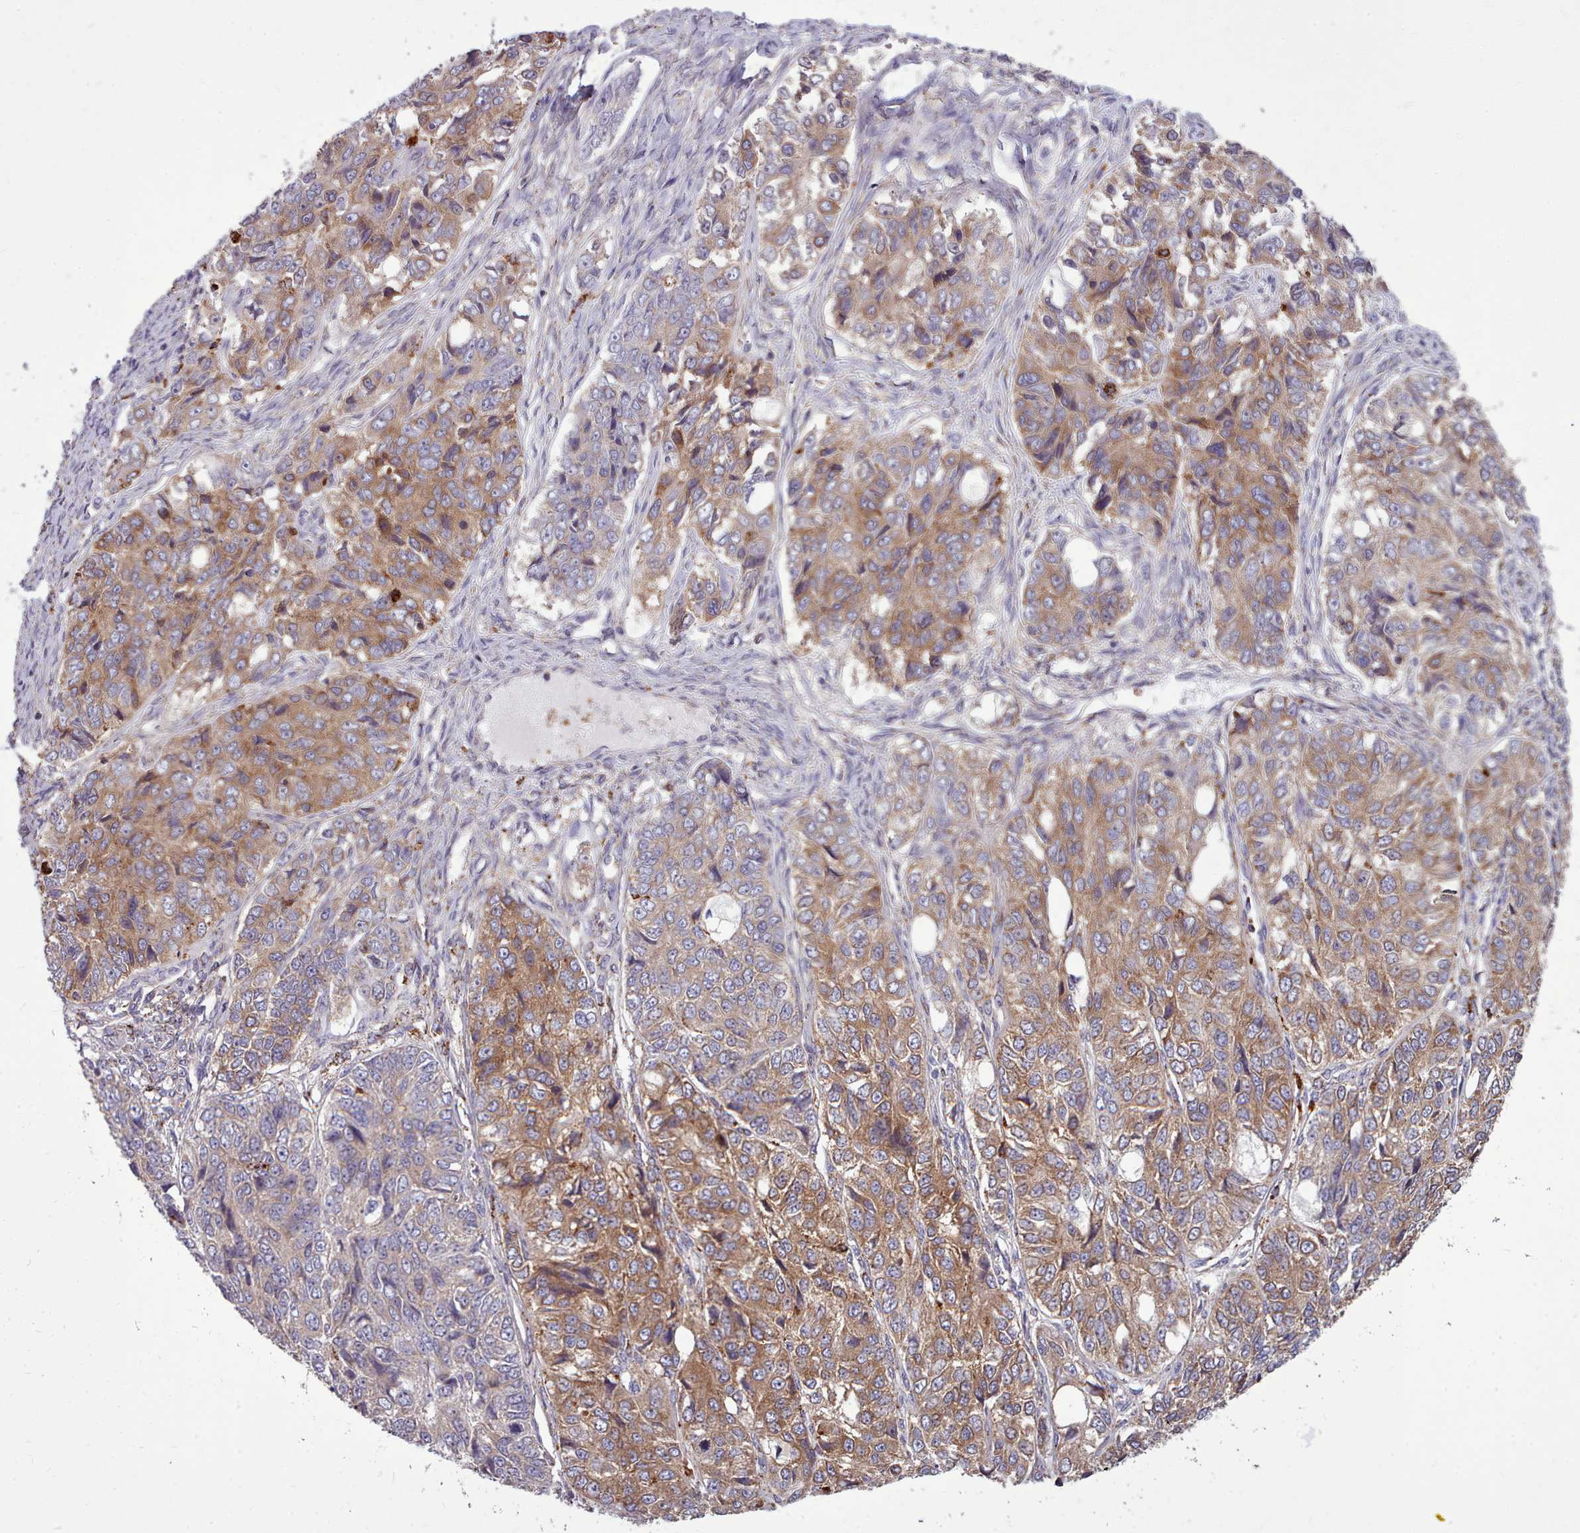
{"staining": {"intensity": "moderate", "quantity": "25%-75%", "location": "cytoplasmic/membranous"}, "tissue": "ovarian cancer", "cell_type": "Tumor cells", "image_type": "cancer", "snomed": [{"axis": "morphology", "description": "Carcinoma, endometroid"}, {"axis": "topography", "description": "Ovary"}], "caption": "A histopathology image showing moderate cytoplasmic/membranous expression in about 25%-75% of tumor cells in ovarian cancer, as visualized by brown immunohistochemical staining.", "gene": "PACSIN3", "patient": {"sex": "female", "age": 51}}